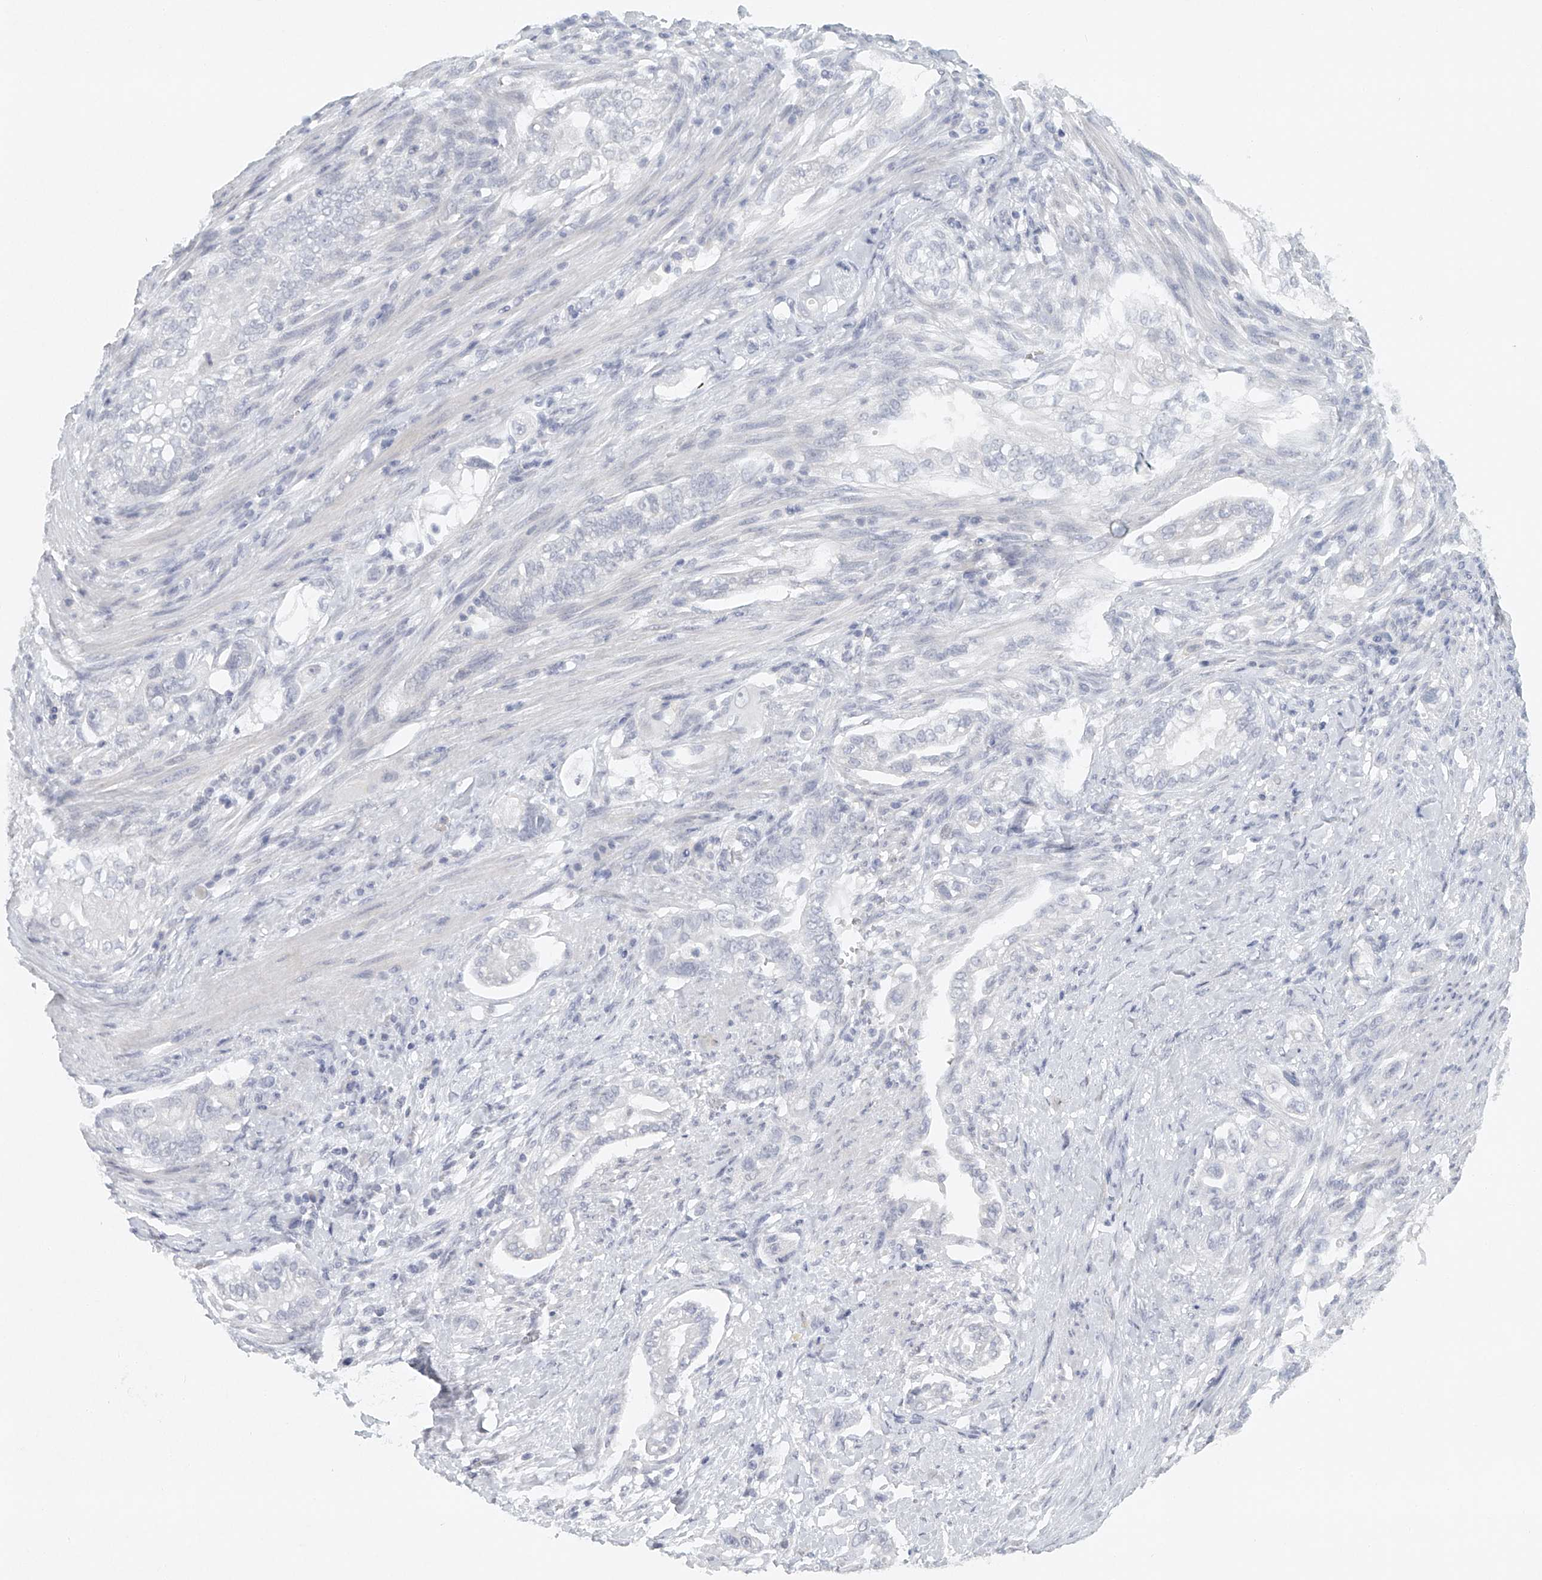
{"staining": {"intensity": "negative", "quantity": "none", "location": "none"}, "tissue": "pancreatic cancer", "cell_type": "Tumor cells", "image_type": "cancer", "snomed": [{"axis": "morphology", "description": "Normal tissue, NOS"}, {"axis": "topography", "description": "Pancreas"}], "caption": "A high-resolution histopathology image shows immunohistochemistry (IHC) staining of pancreatic cancer, which displays no significant positivity in tumor cells.", "gene": "FAT2", "patient": {"sex": "male", "age": 42}}